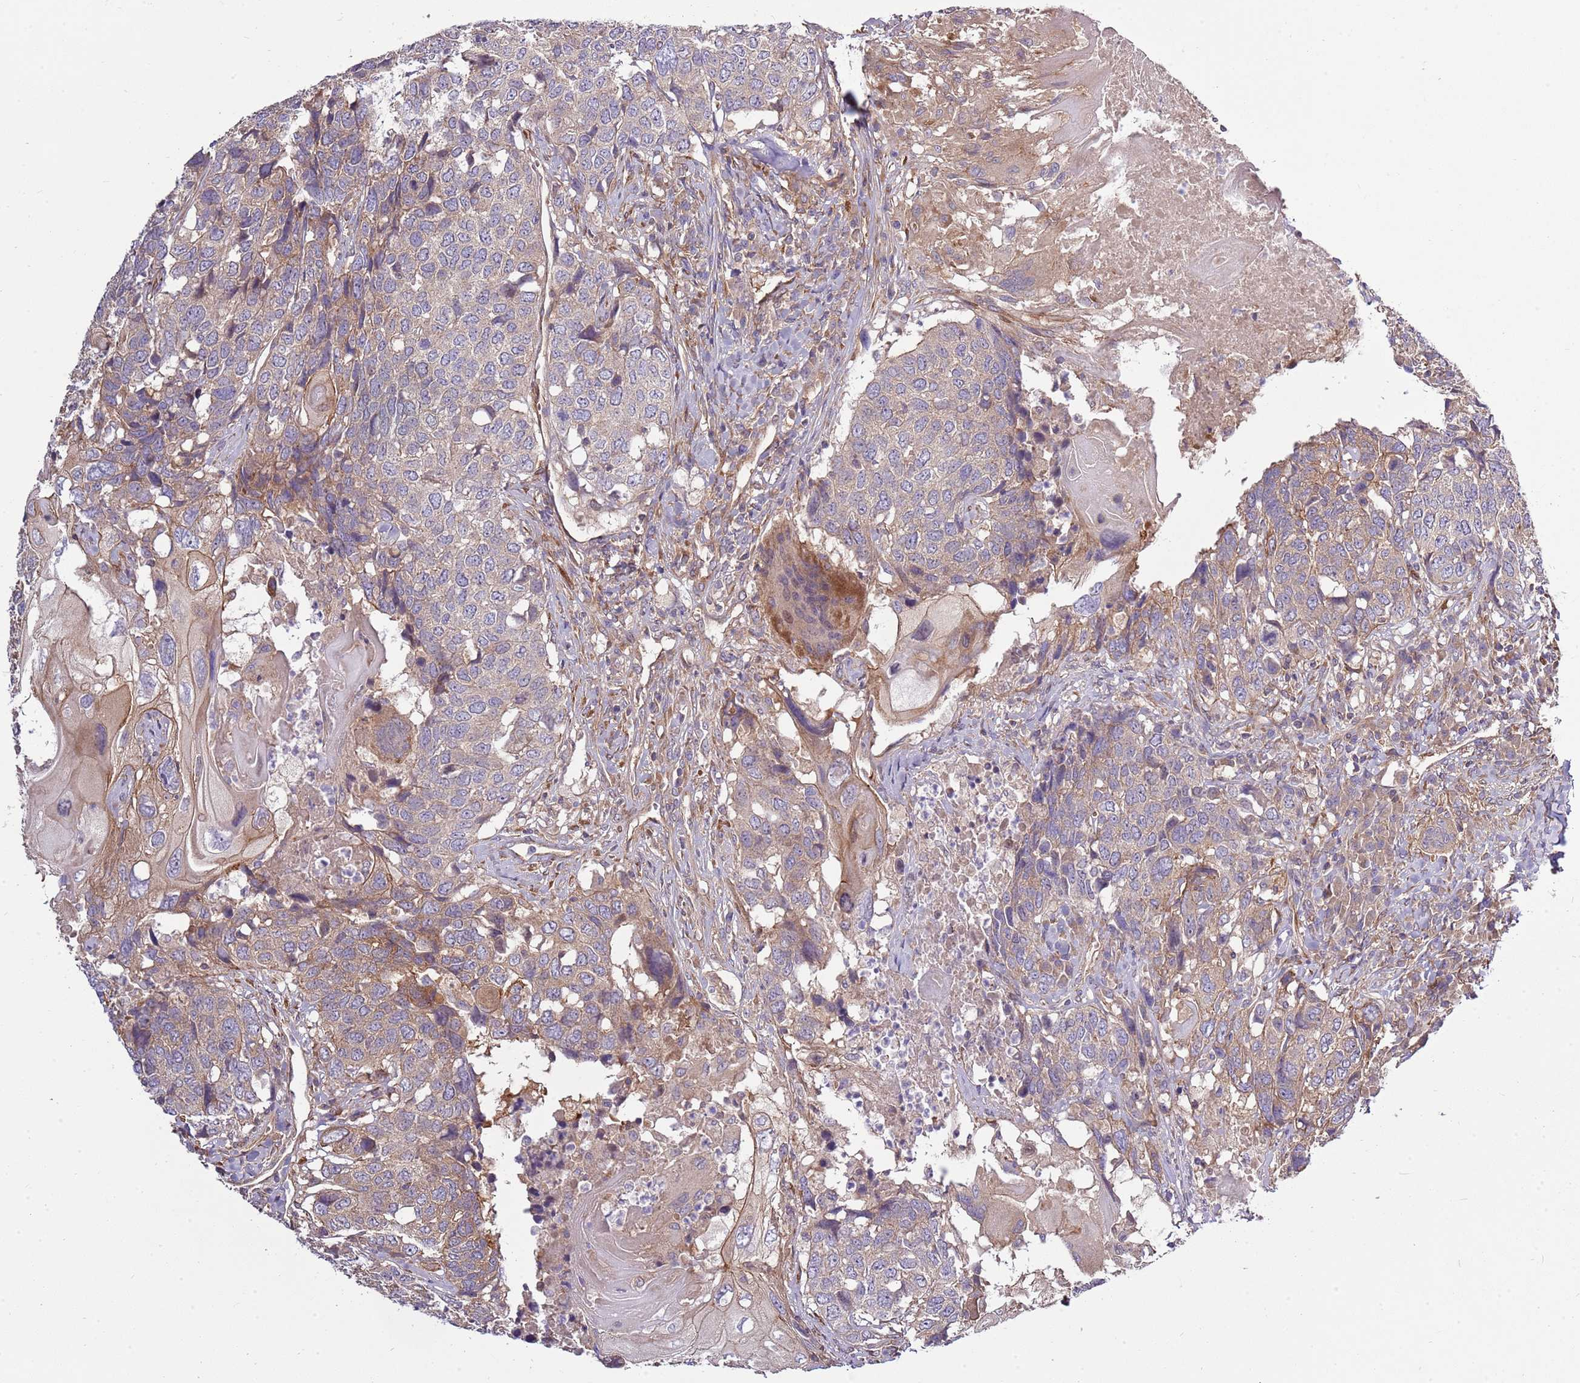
{"staining": {"intensity": "moderate", "quantity": "25%-75%", "location": "cytoplasmic/membranous"}, "tissue": "head and neck cancer", "cell_type": "Tumor cells", "image_type": "cancer", "snomed": [{"axis": "morphology", "description": "Squamous cell carcinoma, NOS"}, {"axis": "topography", "description": "Head-Neck"}], "caption": "IHC (DAB) staining of human head and neck cancer (squamous cell carcinoma) demonstrates moderate cytoplasmic/membranous protein staining in about 25%-75% of tumor cells. (IHC, brightfield microscopy, high magnification).", "gene": "GNL1", "patient": {"sex": "male", "age": 66}}